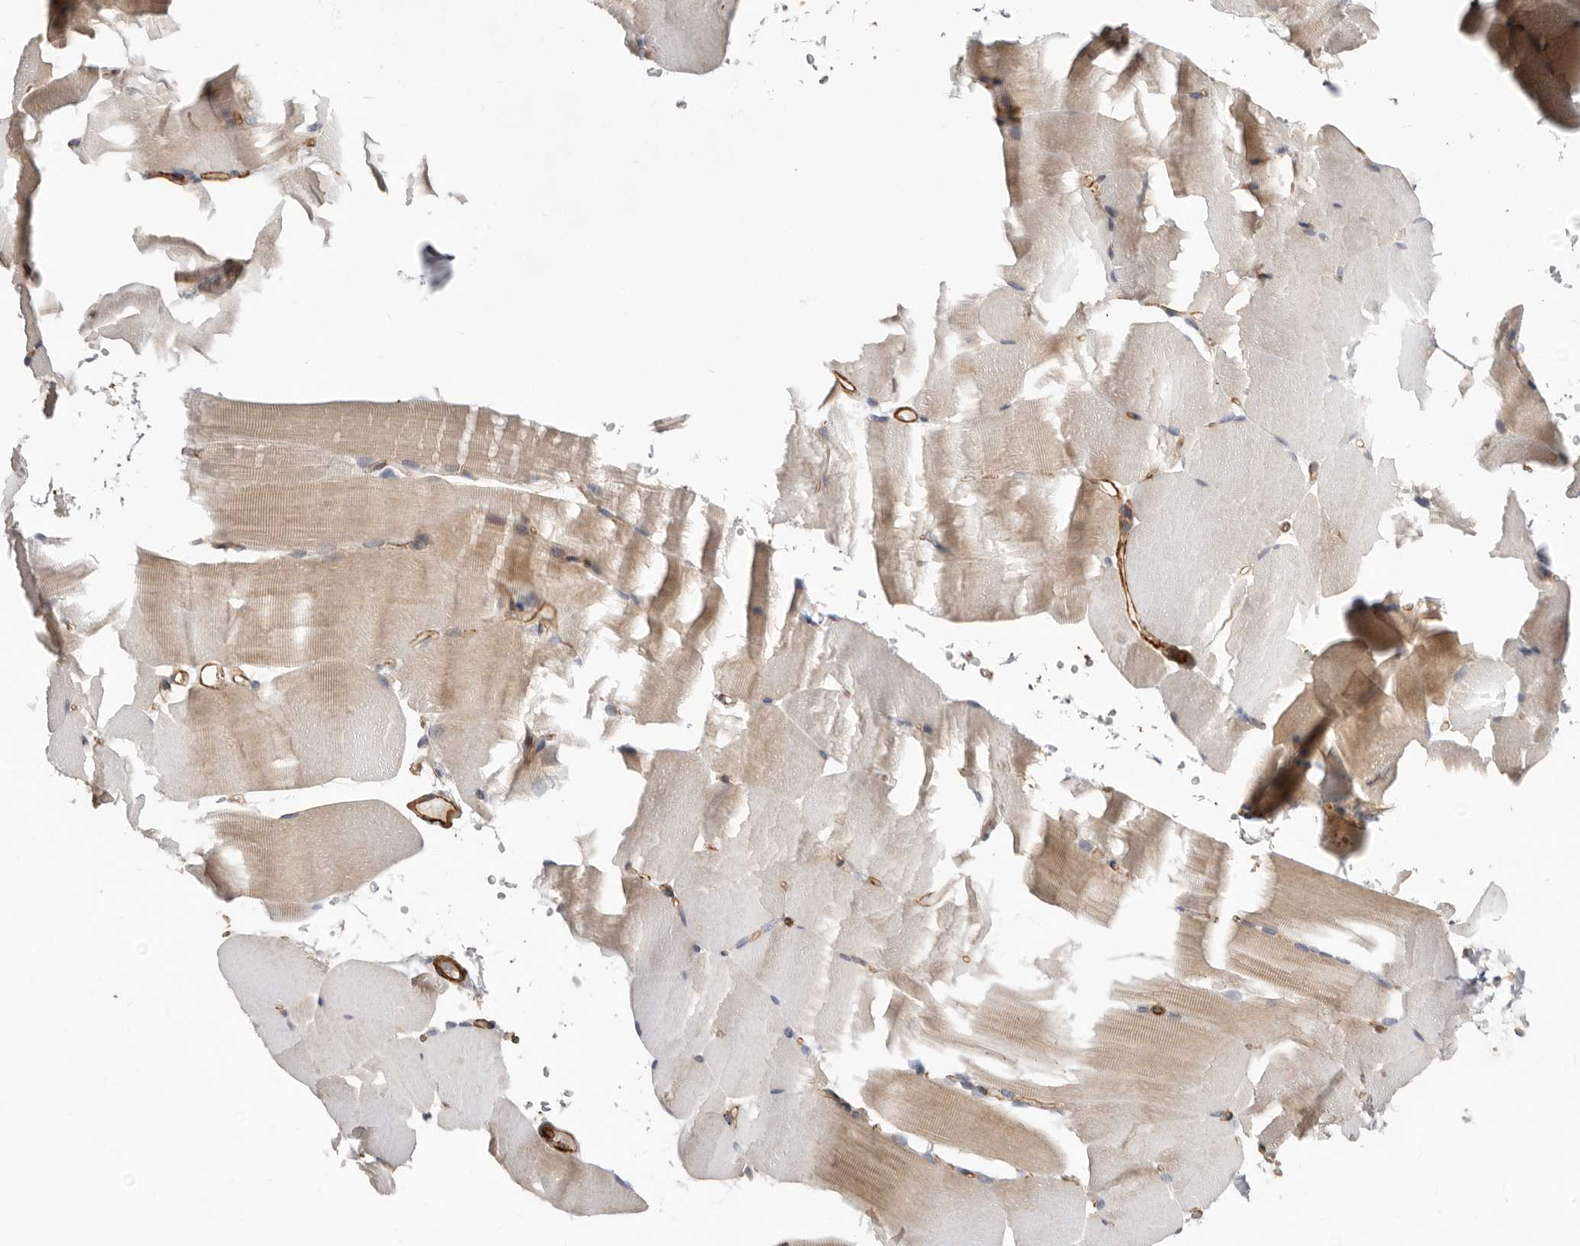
{"staining": {"intensity": "weak", "quantity": "<25%", "location": "cytoplasmic/membranous"}, "tissue": "skeletal muscle", "cell_type": "Myocytes", "image_type": "normal", "snomed": [{"axis": "morphology", "description": "Normal tissue, NOS"}, {"axis": "topography", "description": "Skeletal muscle"}, {"axis": "topography", "description": "Parathyroid gland"}], "caption": "This is a photomicrograph of immunohistochemistry staining of normal skeletal muscle, which shows no staining in myocytes.", "gene": "TMC7", "patient": {"sex": "female", "age": 37}}